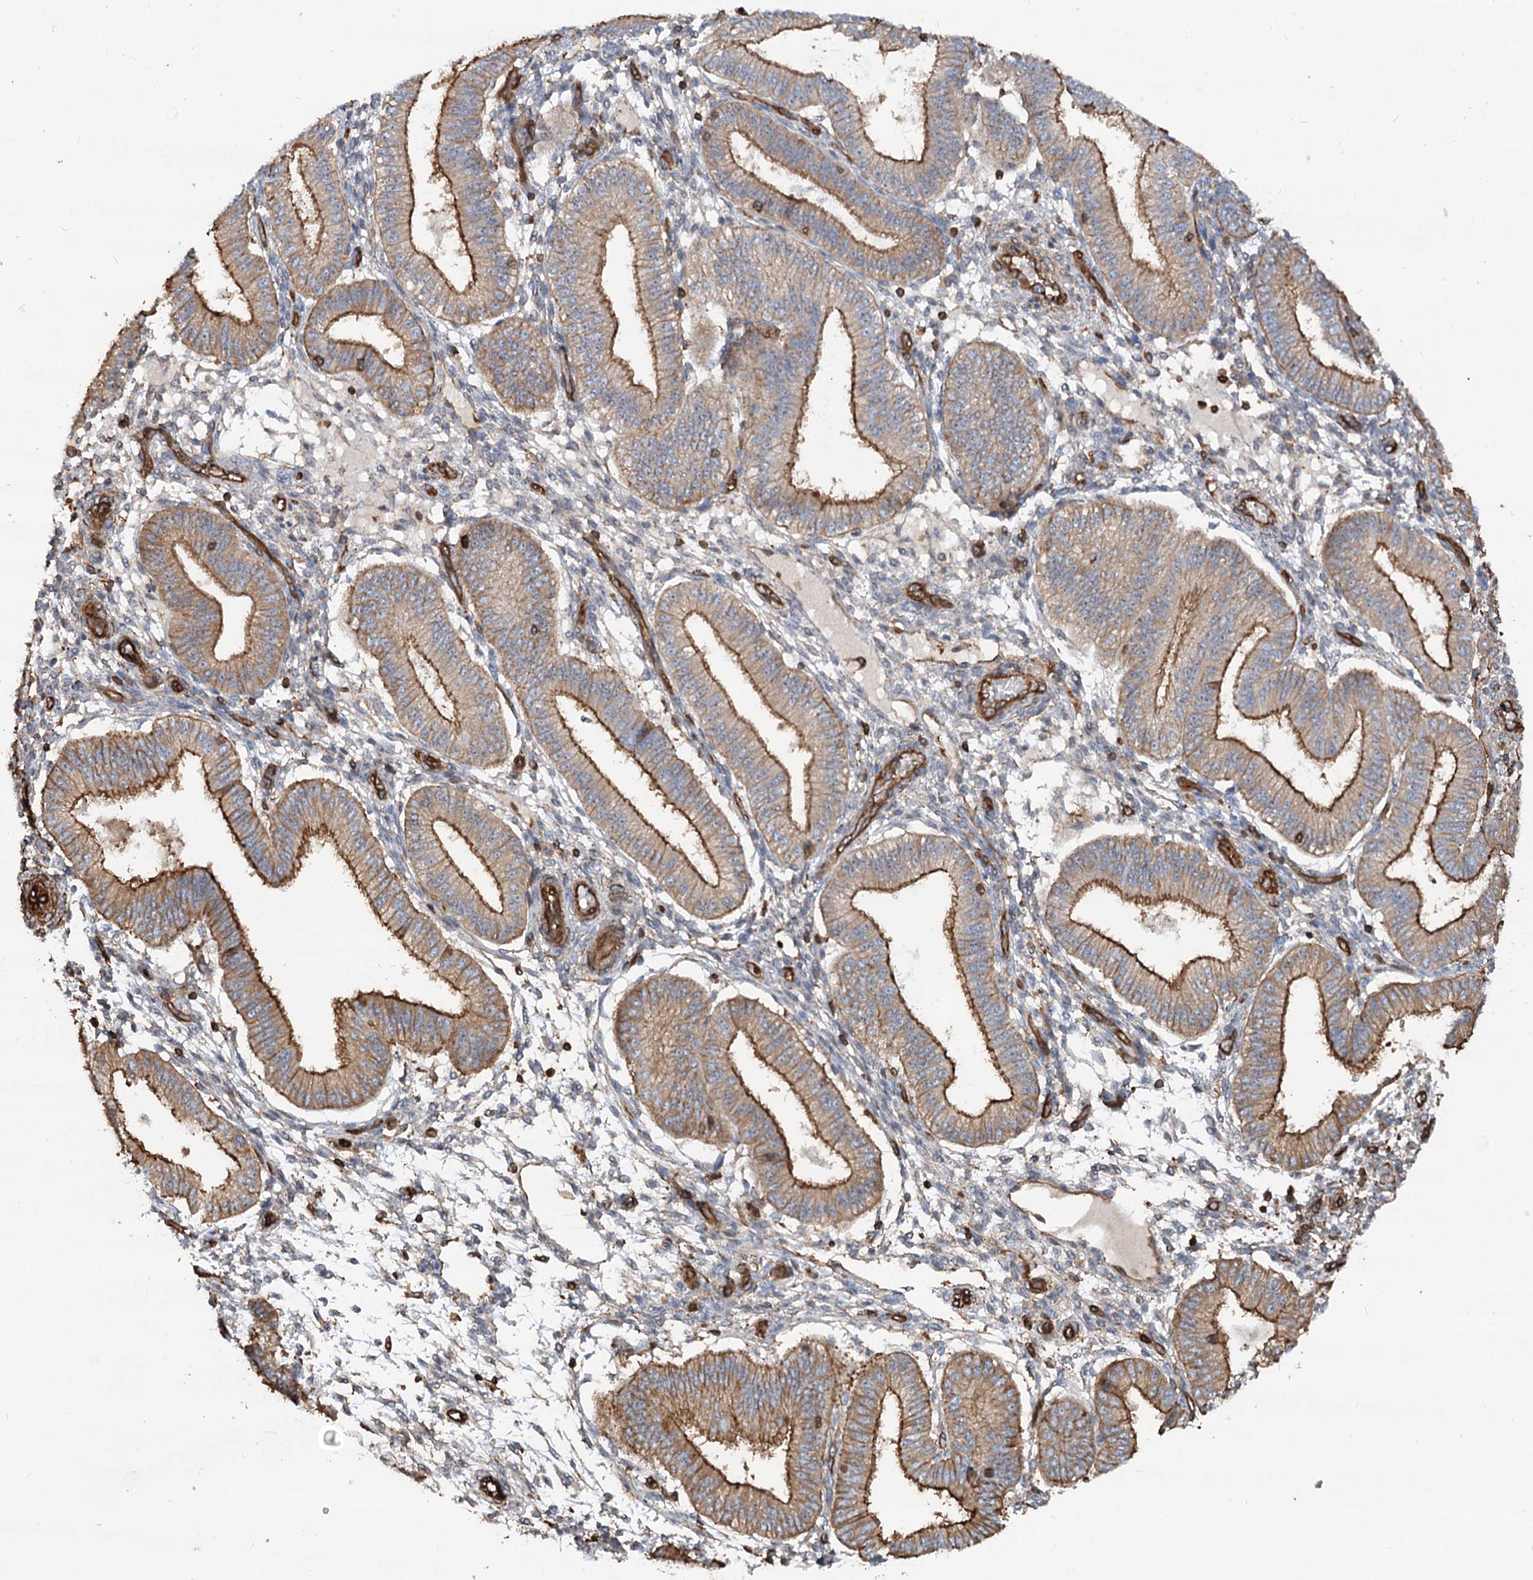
{"staining": {"intensity": "weak", "quantity": "25%-75%", "location": "cytoplasmic/membranous"}, "tissue": "endometrium", "cell_type": "Cells in endometrial stroma", "image_type": "normal", "snomed": [{"axis": "morphology", "description": "Normal tissue, NOS"}, {"axis": "topography", "description": "Endometrium"}], "caption": "A histopathology image of endometrium stained for a protein demonstrates weak cytoplasmic/membranous brown staining in cells in endometrial stroma.", "gene": "WDR36", "patient": {"sex": "female", "age": 39}}